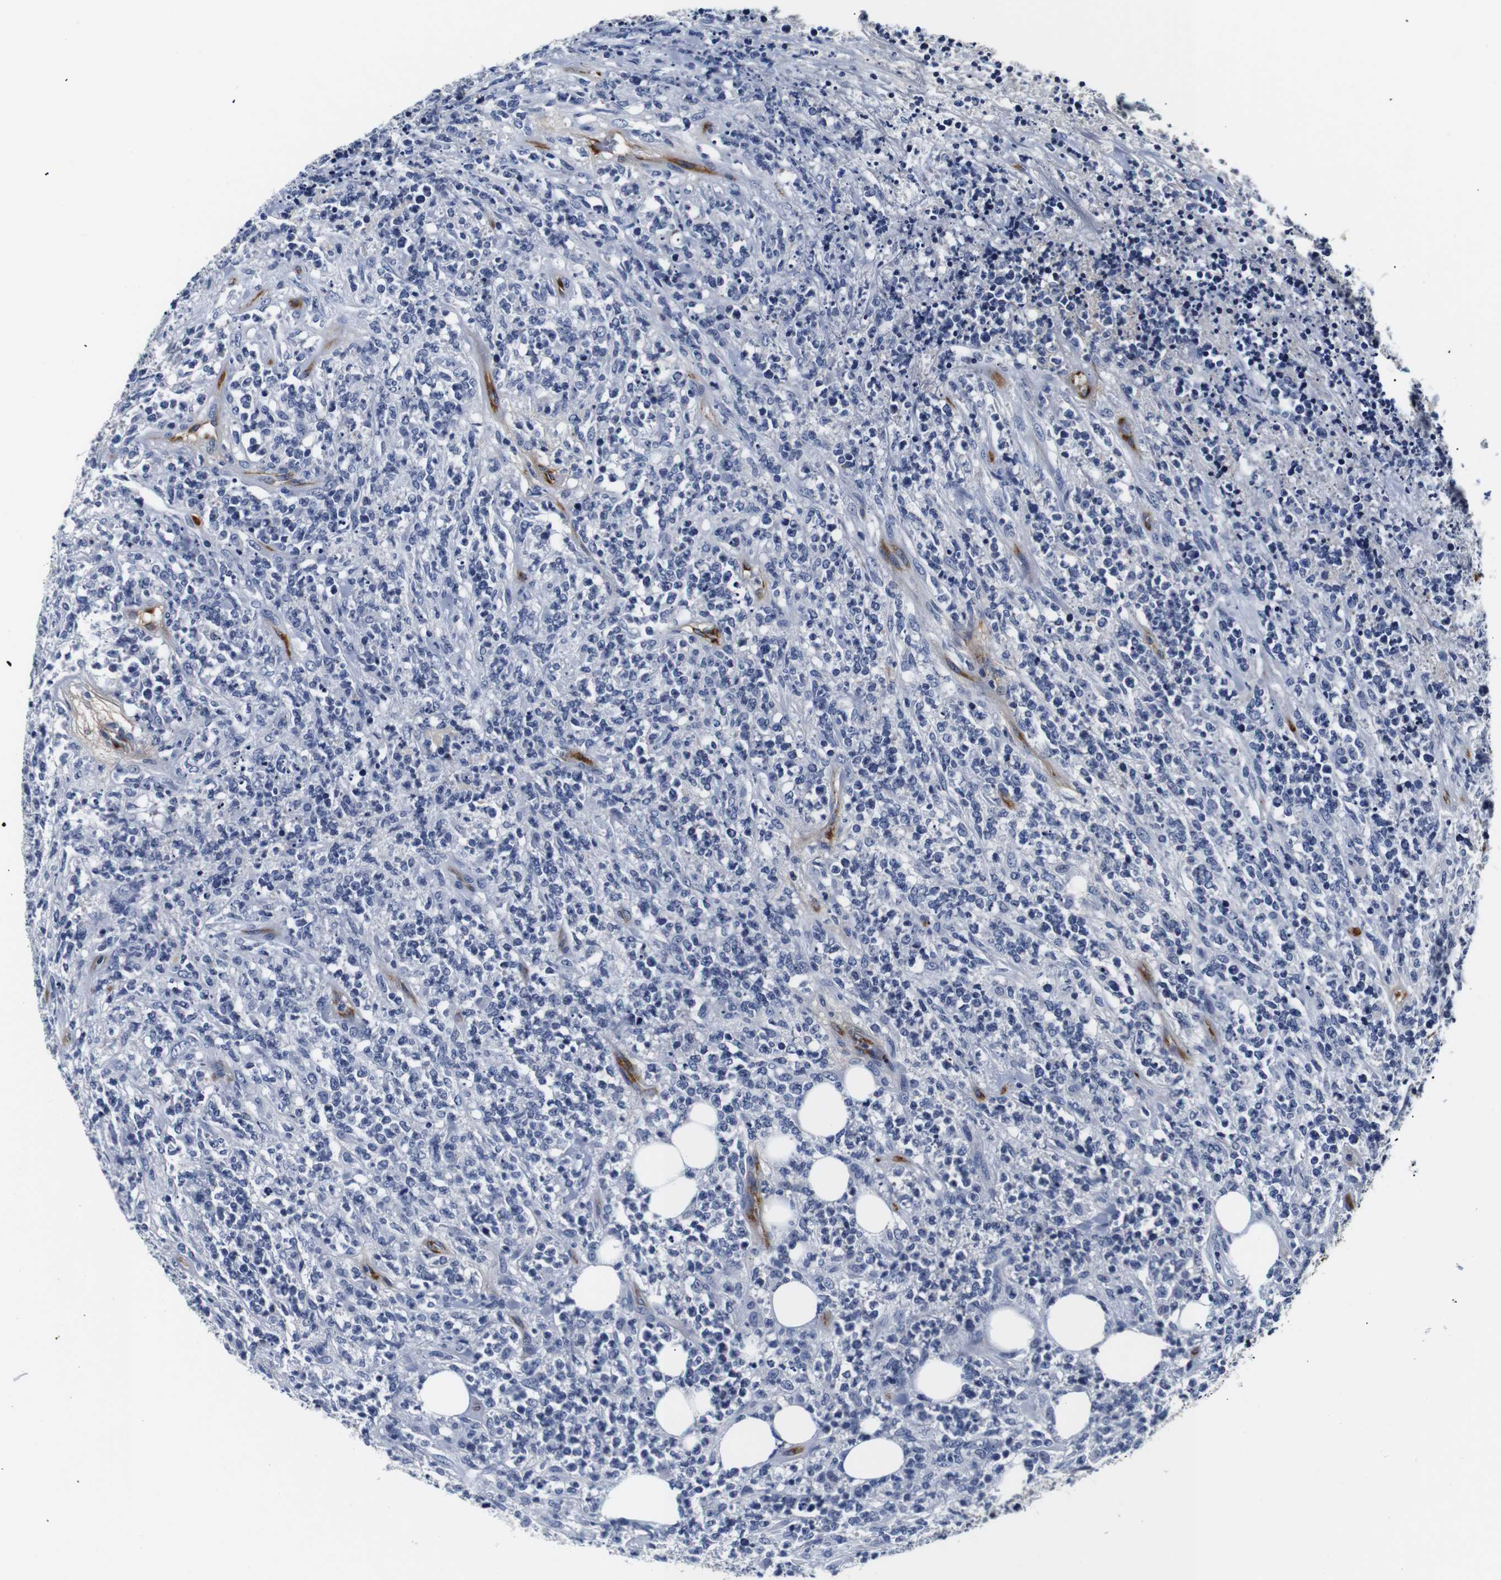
{"staining": {"intensity": "negative", "quantity": "none", "location": "none"}, "tissue": "lymphoma", "cell_type": "Tumor cells", "image_type": "cancer", "snomed": [{"axis": "morphology", "description": "Malignant lymphoma, non-Hodgkin's type, High grade"}, {"axis": "topography", "description": "Soft tissue"}], "caption": "A histopathology image of malignant lymphoma, non-Hodgkin's type (high-grade) stained for a protein demonstrates no brown staining in tumor cells.", "gene": "MUC4", "patient": {"sex": "male", "age": 18}}